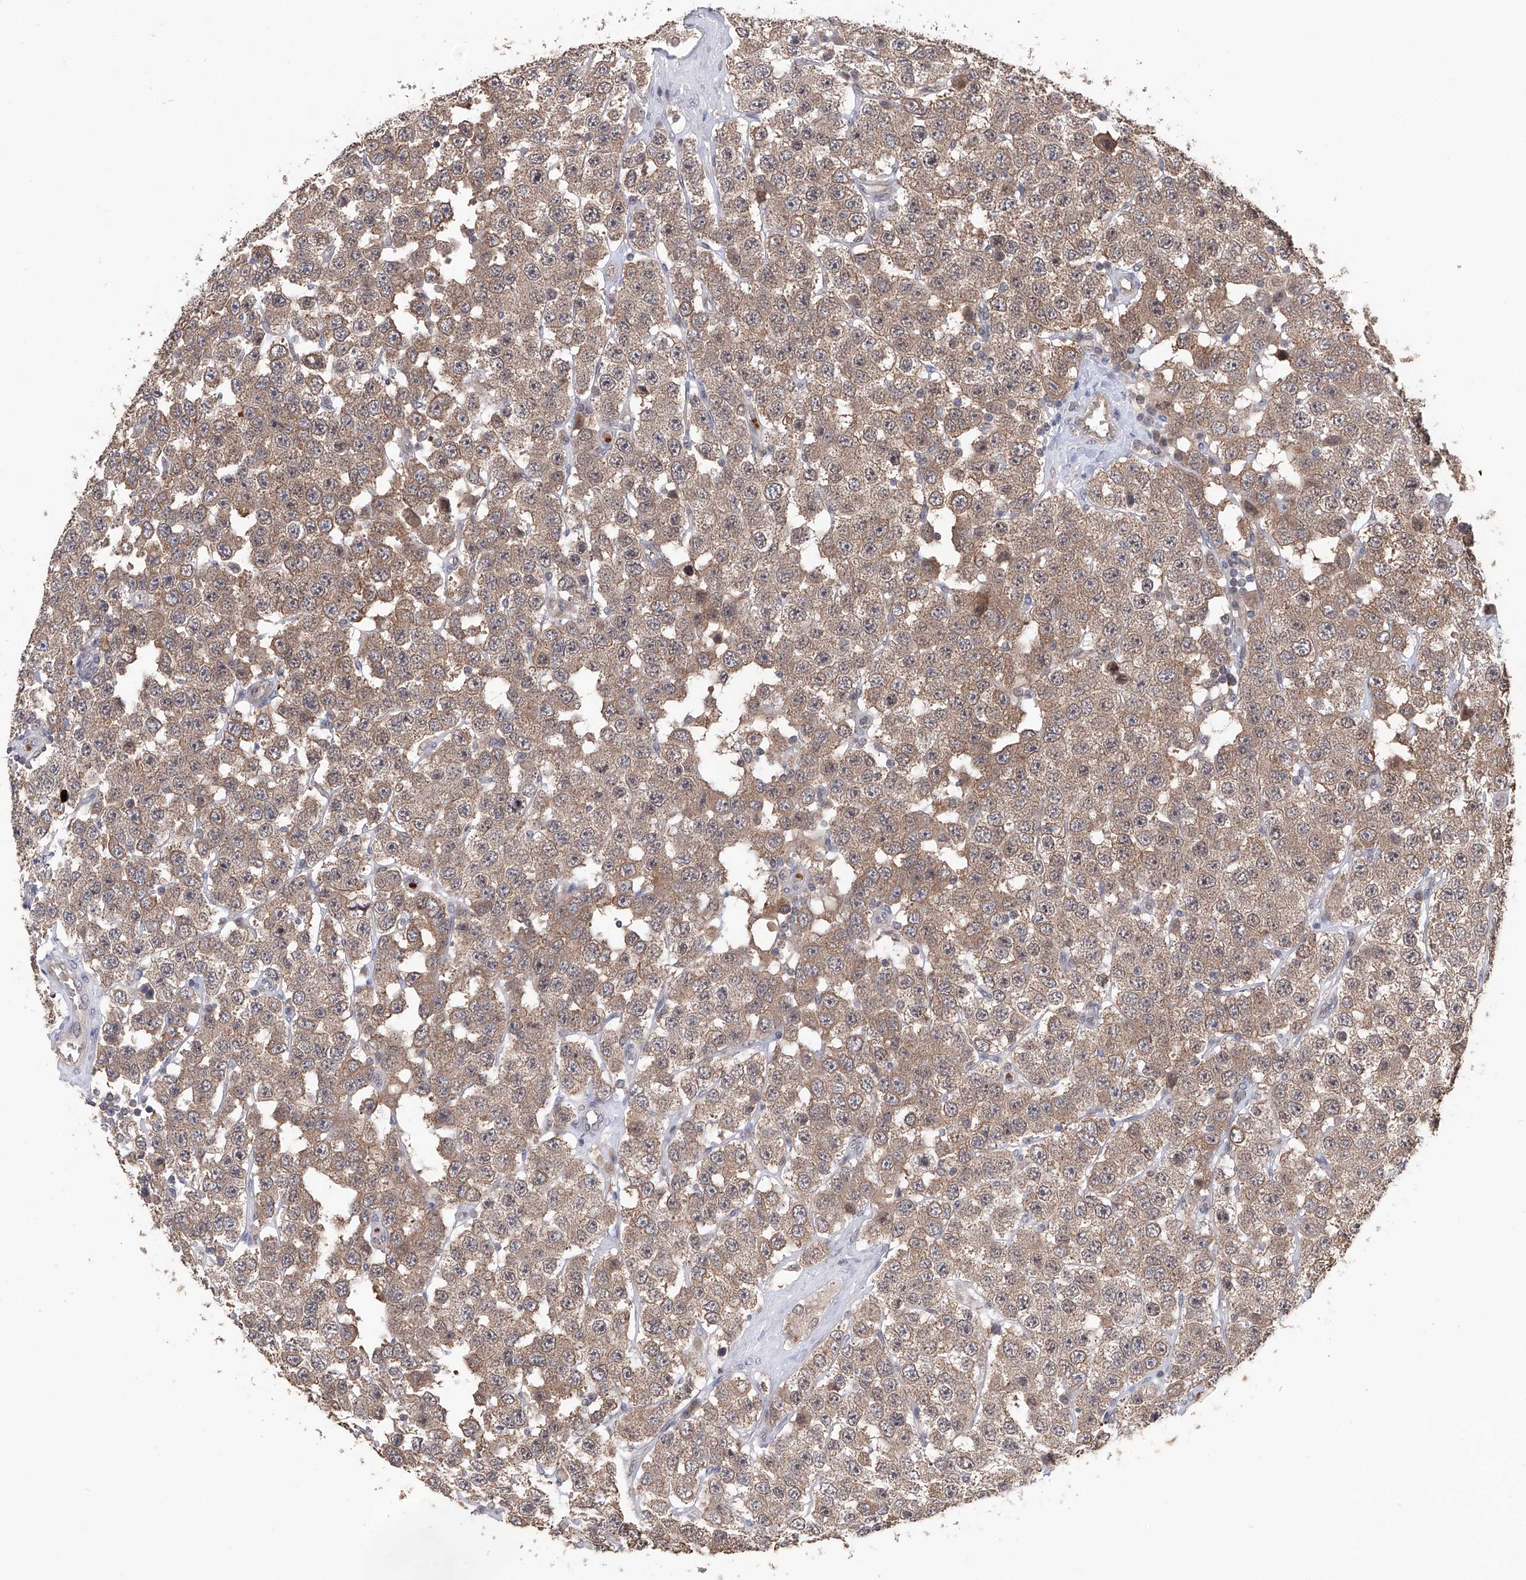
{"staining": {"intensity": "weak", "quantity": ">75%", "location": "cytoplasmic/membranous"}, "tissue": "testis cancer", "cell_type": "Tumor cells", "image_type": "cancer", "snomed": [{"axis": "morphology", "description": "Seminoma, NOS"}, {"axis": "topography", "description": "Testis"}], "caption": "The immunohistochemical stain highlights weak cytoplasmic/membranous positivity in tumor cells of testis seminoma tissue. The staining is performed using DAB brown chromogen to label protein expression. The nuclei are counter-stained blue using hematoxylin.", "gene": "LYSMD4", "patient": {"sex": "male", "age": 28}}